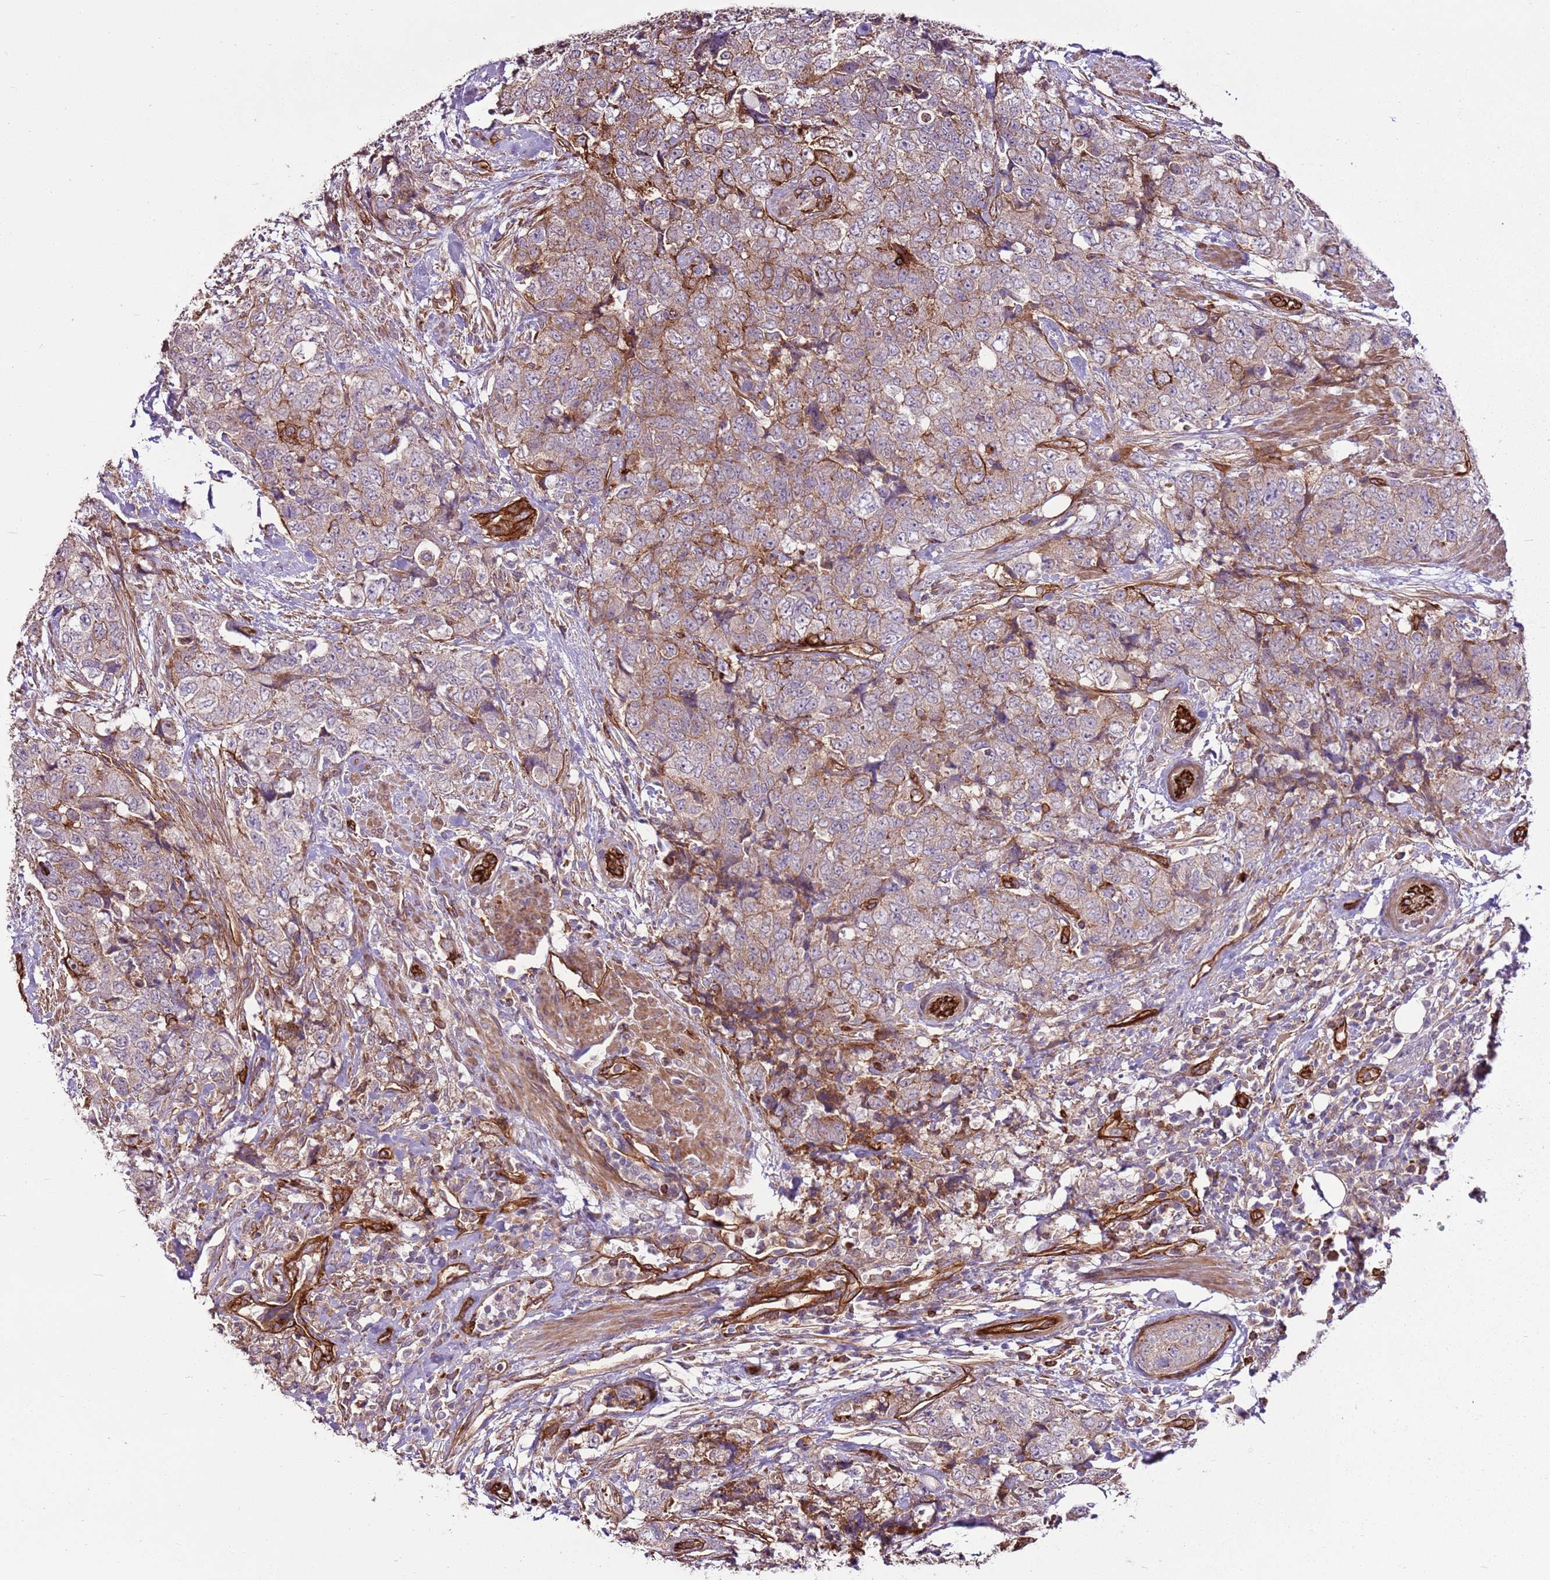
{"staining": {"intensity": "weak", "quantity": "25%-75%", "location": "cytoplasmic/membranous"}, "tissue": "urothelial cancer", "cell_type": "Tumor cells", "image_type": "cancer", "snomed": [{"axis": "morphology", "description": "Urothelial carcinoma, High grade"}, {"axis": "topography", "description": "Urinary bladder"}], "caption": "An IHC image of tumor tissue is shown. Protein staining in brown labels weak cytoplasmic/membranous positivity in urothelial cancer within tumor cells.", "gene": "ZNF827", "patient": {"sex": "female", "age": 78}}